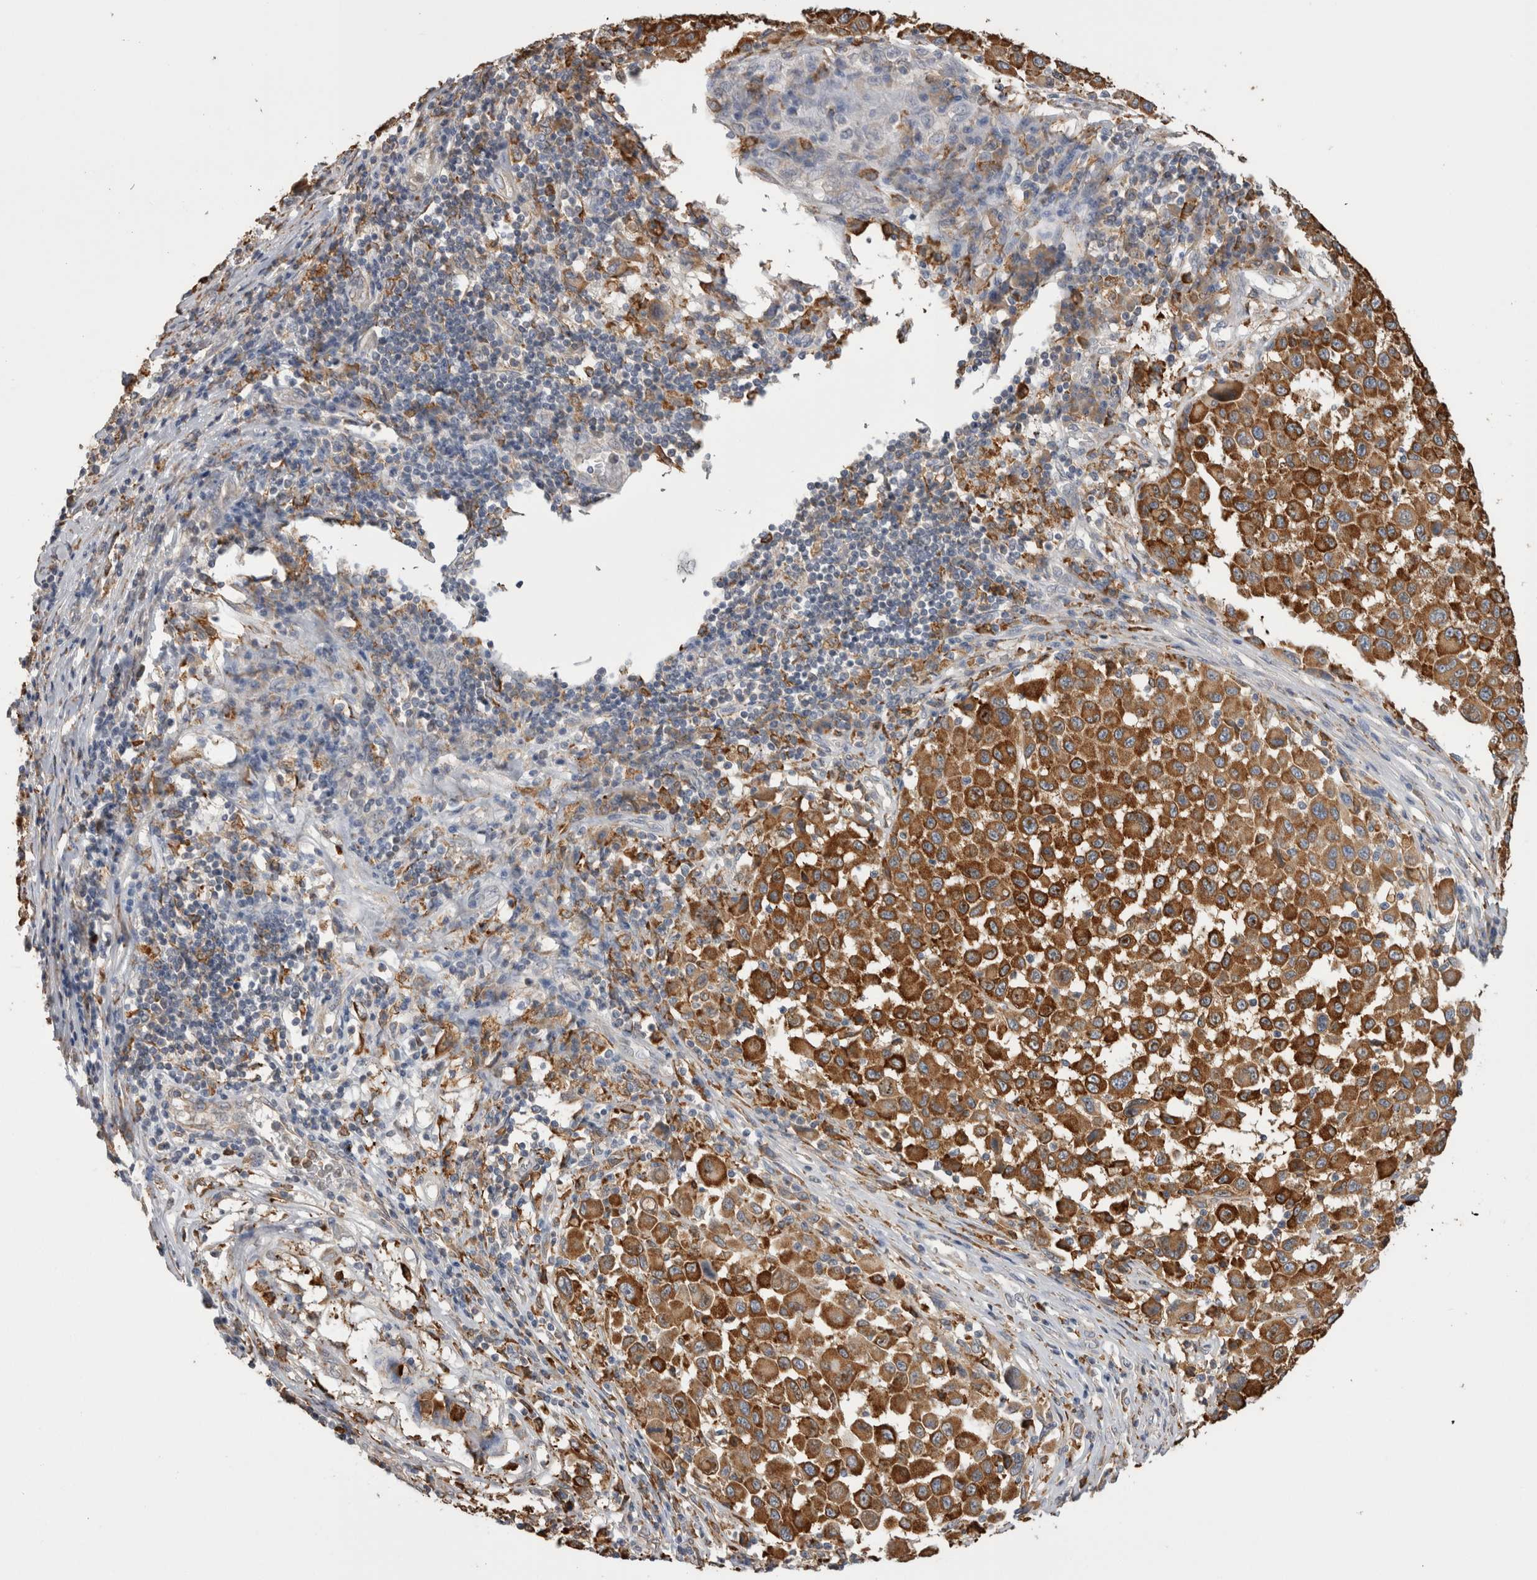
{"staining": {"intensity": "strong", "quantity": ">75%", "location": "cytoplasmic/membranous"}, "tissue": "melanoma", "cell_type": "Tumor cells", "image_type": "cancer", "snomed": [{"axis": "morphology", "description": "Malignant melanoma, Metastatic site"}, {"axis": "topography", "description": "Lymph node"}], "caption": "The micrograph shows staining of melanoma, revealing strong cytoplasmic/membranous protein positivity (brown color) within tumor cells. Immunohistochemistry (ihc) stains the protein of interest in brown and the nuclei are stained blue.", "gene": "LRPAP1", "patient": {"sex": "male", "age": 61}}